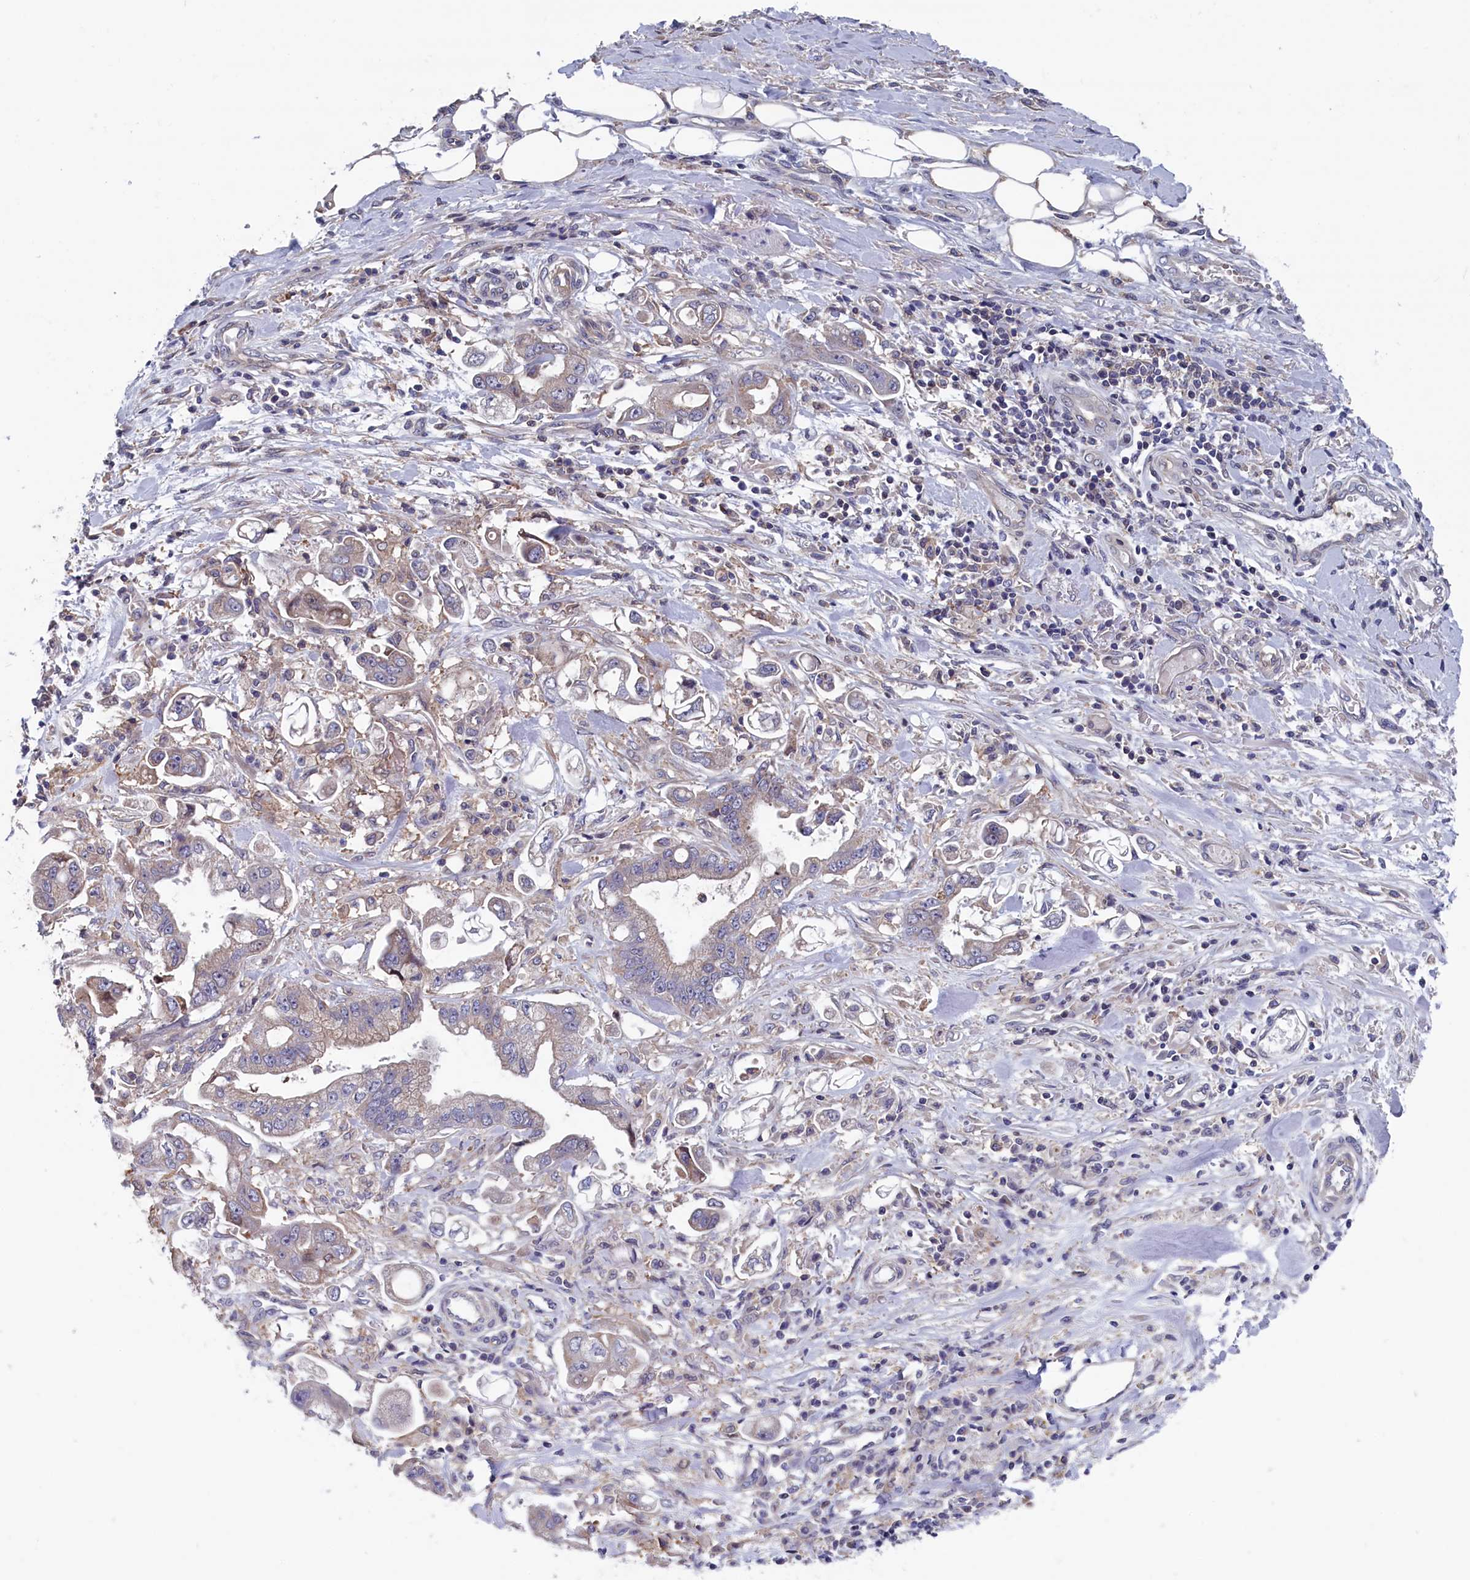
{"staining": {"intensity": "weak", "quantity": "<25%", "location": "cytoplasmic/membranous"}, "tissue": "stomach cancer", "cell_type": "Tumor cells", "image_type": "cancer", "snomed": [{"axis": "morphology", "description": "Adenocarcinoma, NOS"}, {"axis": "topography", "description": "Stomach"}], "caption": "There is no significant positivity in tumor cells of stomach cancer.", "gene": "SPATA13", "patient": {"sex": "male", "age": 62}}